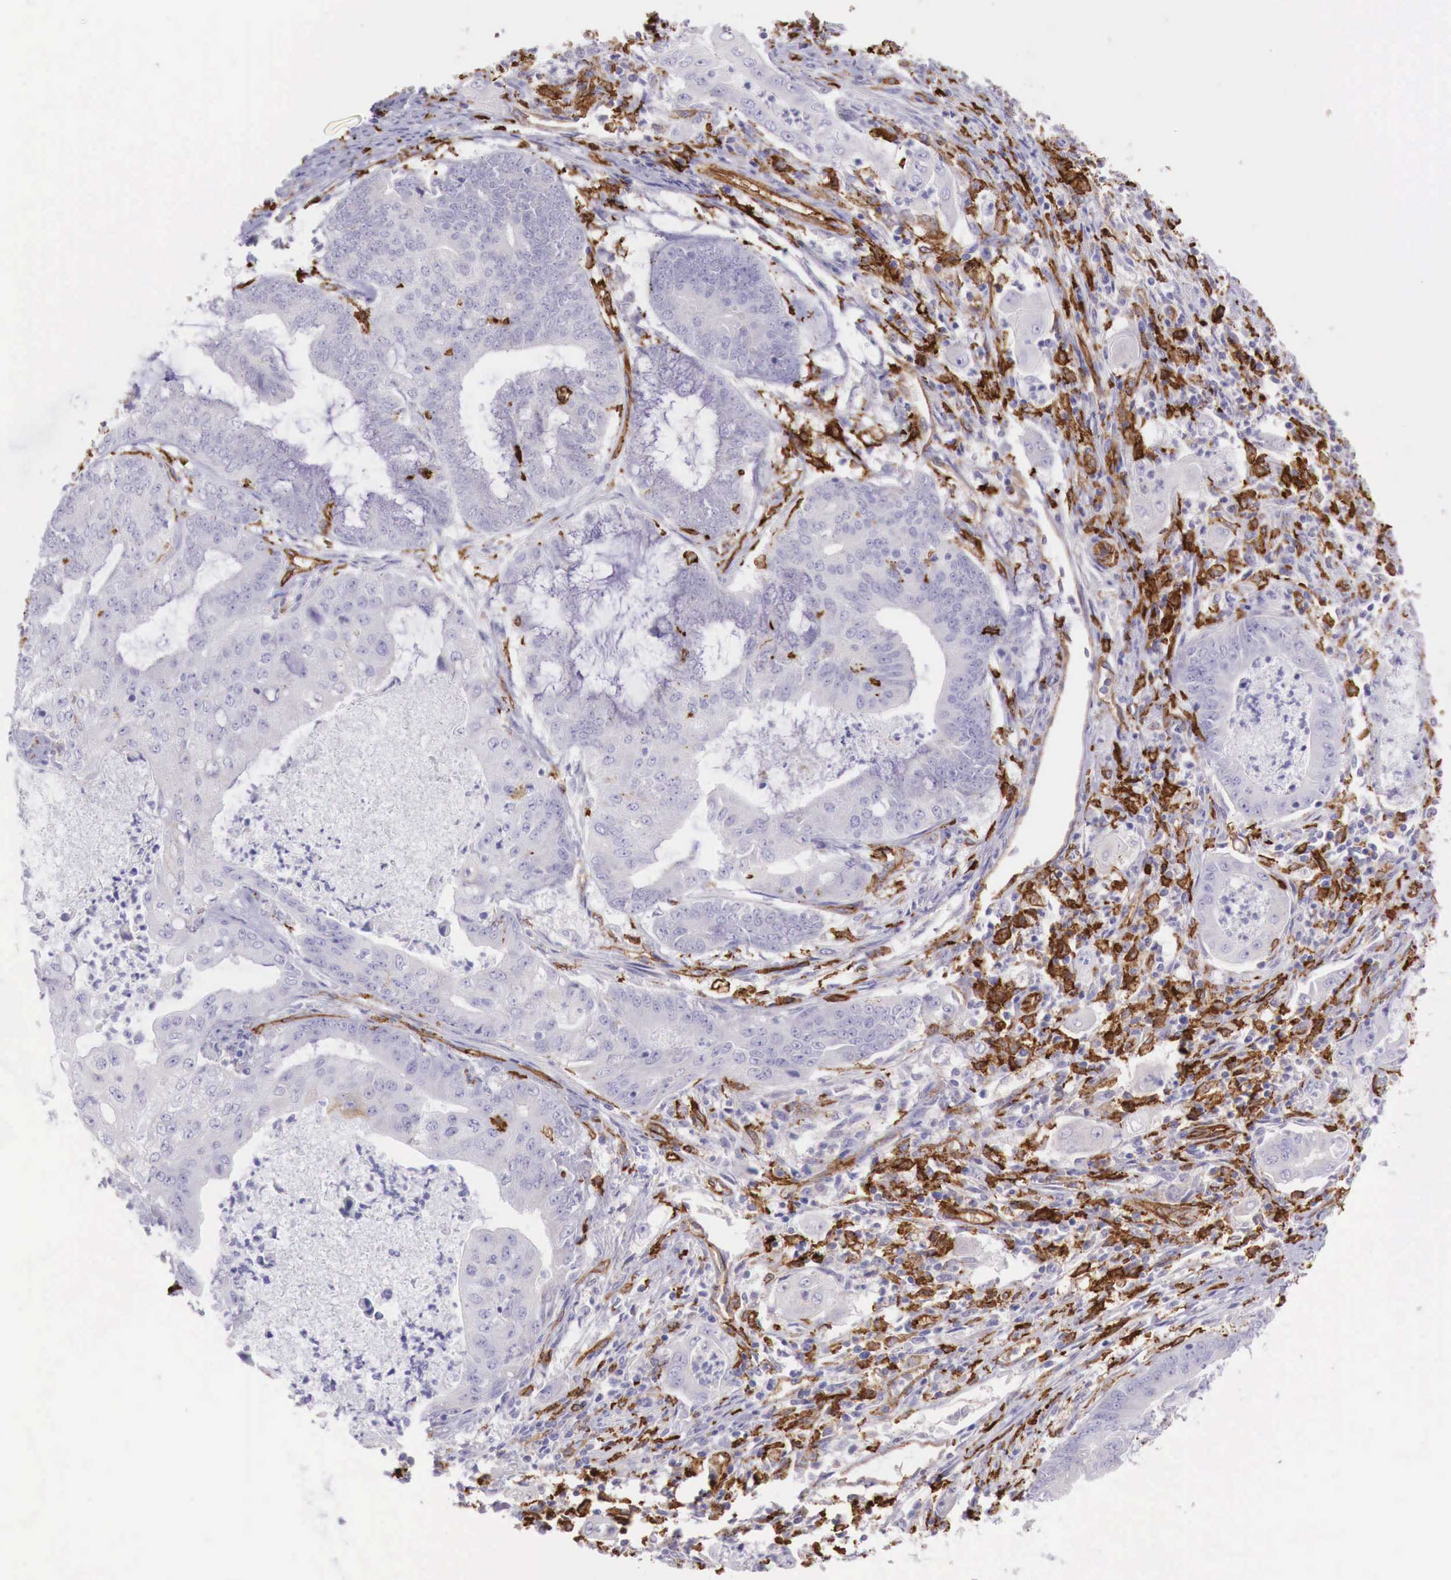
{"staining": {"intensity": "negative", "quantity": "none", "location": "none"}, "tissue": "endometrial cancer", "cell_type": "Tumor cells", "image_type": "cancer", "snomed": [{"axis": "morphology", "description": "Adenocarcinoma, NOS"}, {"axis": "topography", "description": "Endometrium"}], "caption": "This is an IHC micrograph of human endometrial cancer (adenocarcinoma). There is no staining in tumor cells.", "gene": "MSR1", "patient": {"sex": "female", "age": 63}}